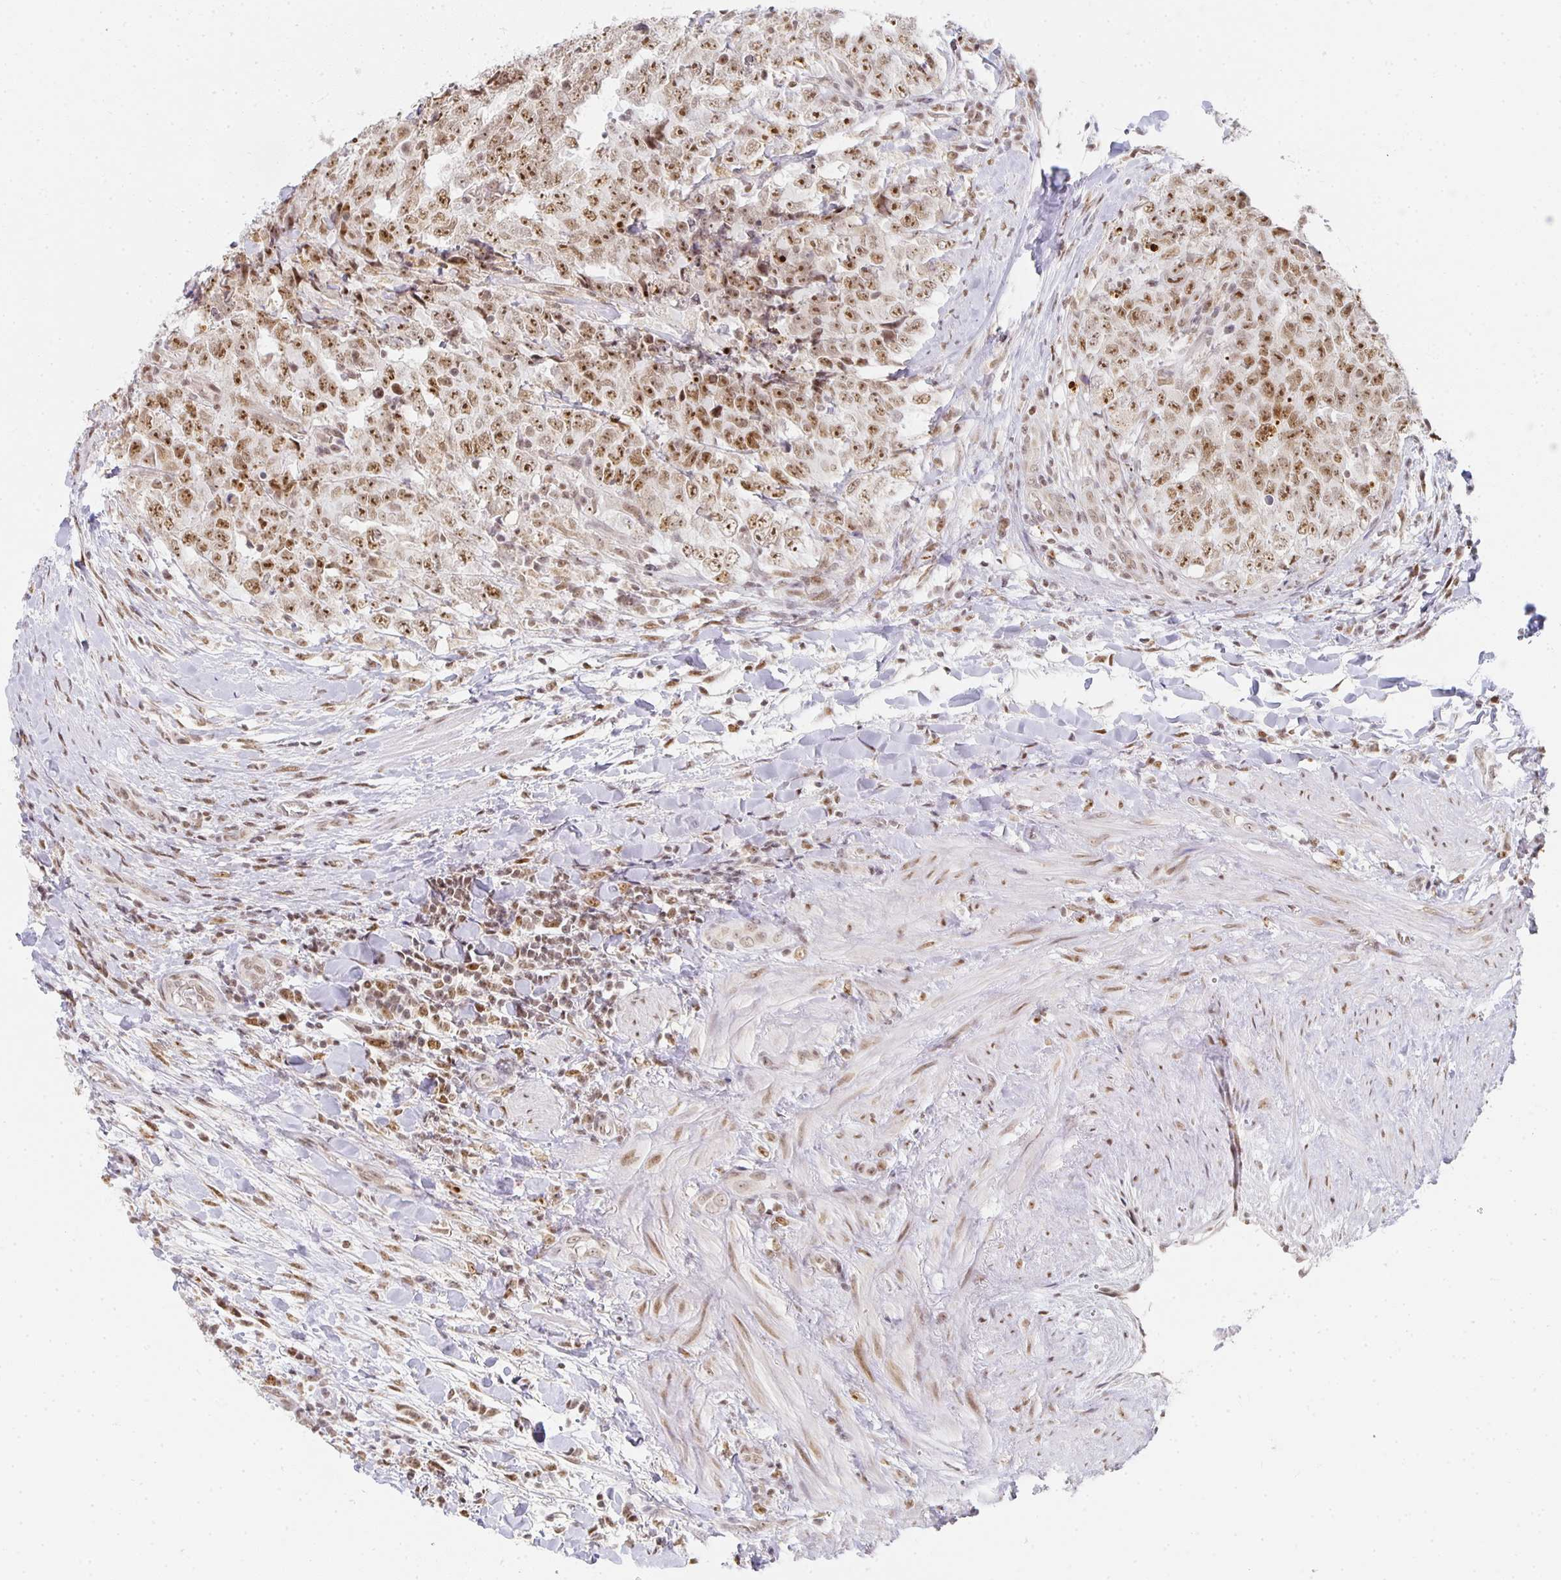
{"staining": {"intensity": "moderate", "quantity": ">75%", "location": "nuclear"}, "tissue": "testis cancer", "cell_type": "Tumor cells", "image_type": "cancer", "snomed": [{"axis": "morphology", "description": "Carcinoma, Embryonal, NOS"}, {"axis": "topography", "description": "Testis"}], "caption": "Protein positivity by IHC shows moderate nuclear staining in about >75% of tumor cells in testis cancer (embryonal carcinoma).", "gene": "SMARCA2", "patient": {"sex": "male", "age": 24}}